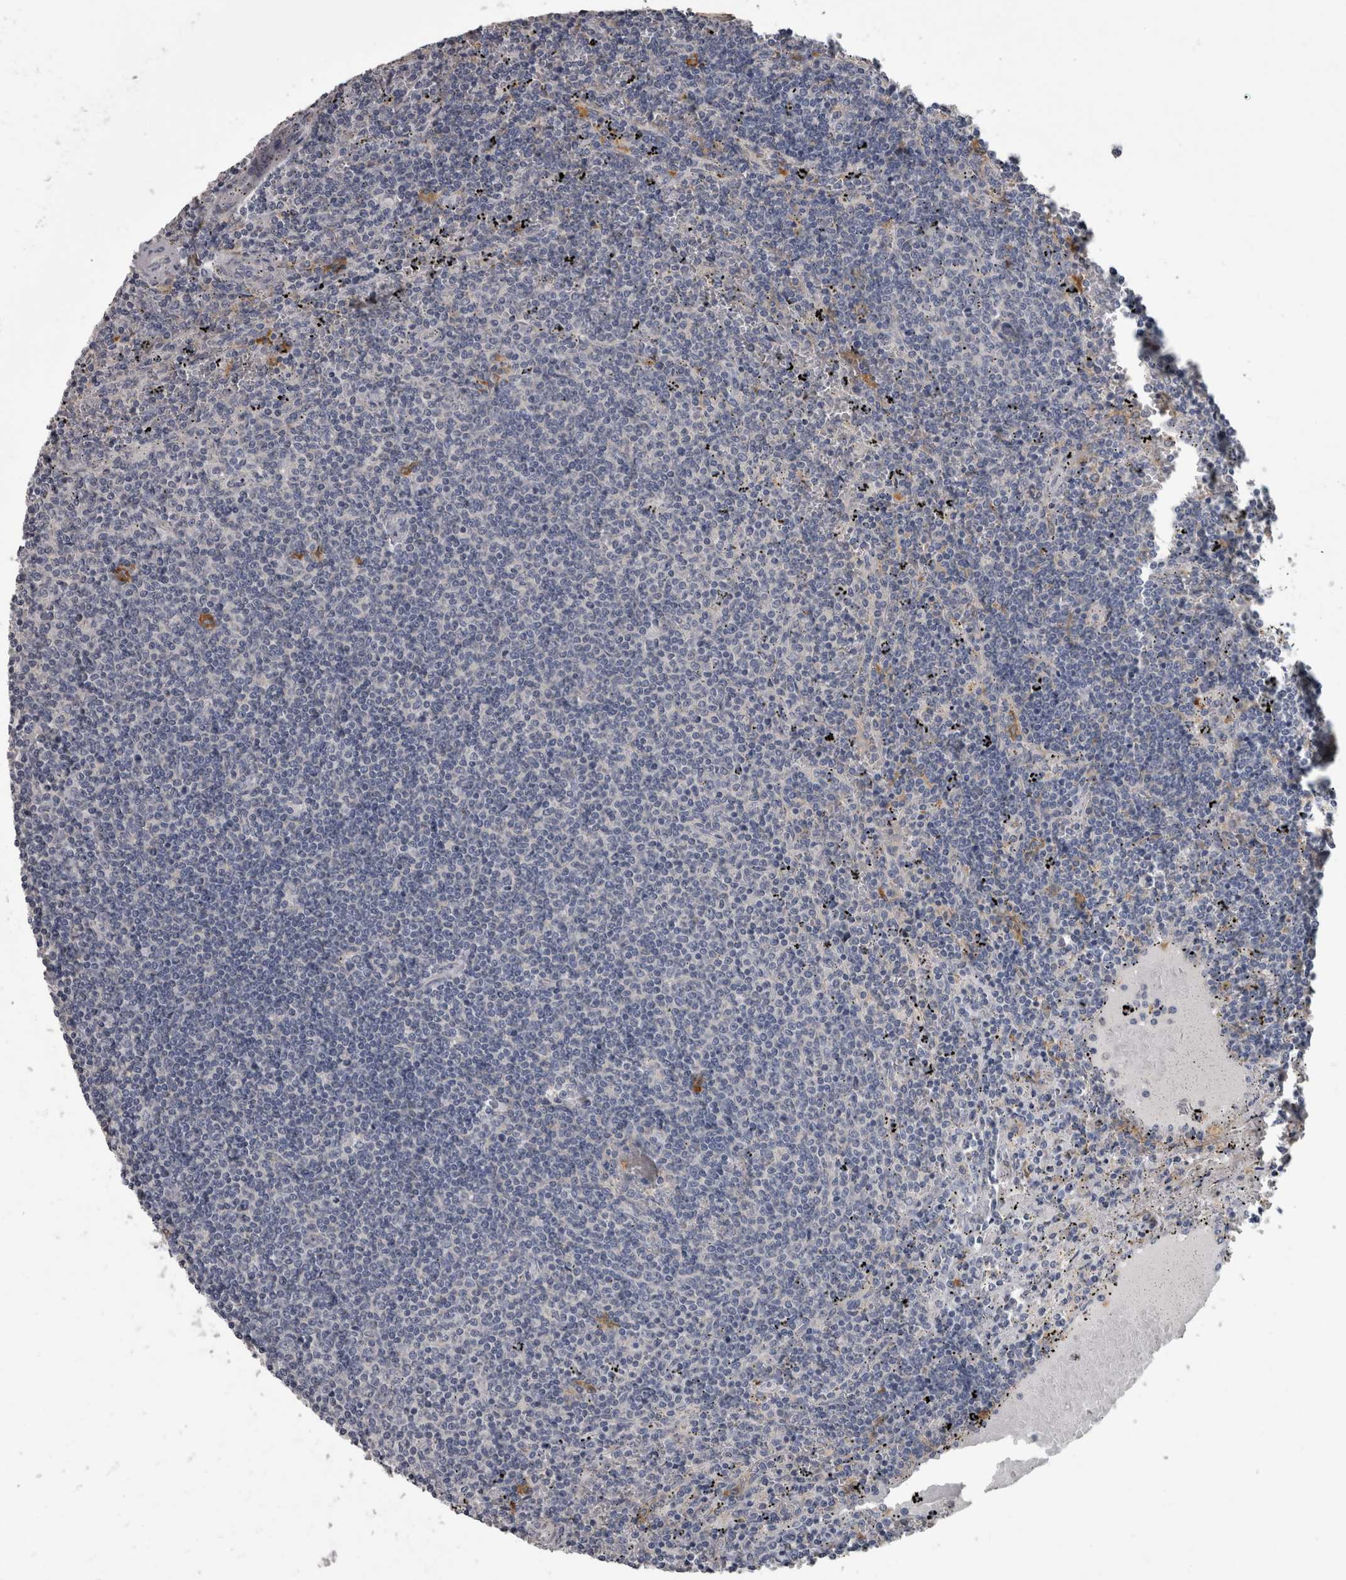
{"staining": {"intensity": "negative", "quantity": "none", "location": "none"}, "tissue": "lymphoma", "cell_type": "Tumor cells", "image_type": "cancer", "snomed": [{"axis": "morphology", "description": "Malignant lymphoma, non-Hodgkin's type, Low grade"}, {"axis": "topography", "description": "Spleen"}], "caption": "Immunohistochemical staining of human lymphoma shows no significant positivity in tumor cells.", "gene": "EFEMP2", "patient": {"sex": "female", "age": 50}}